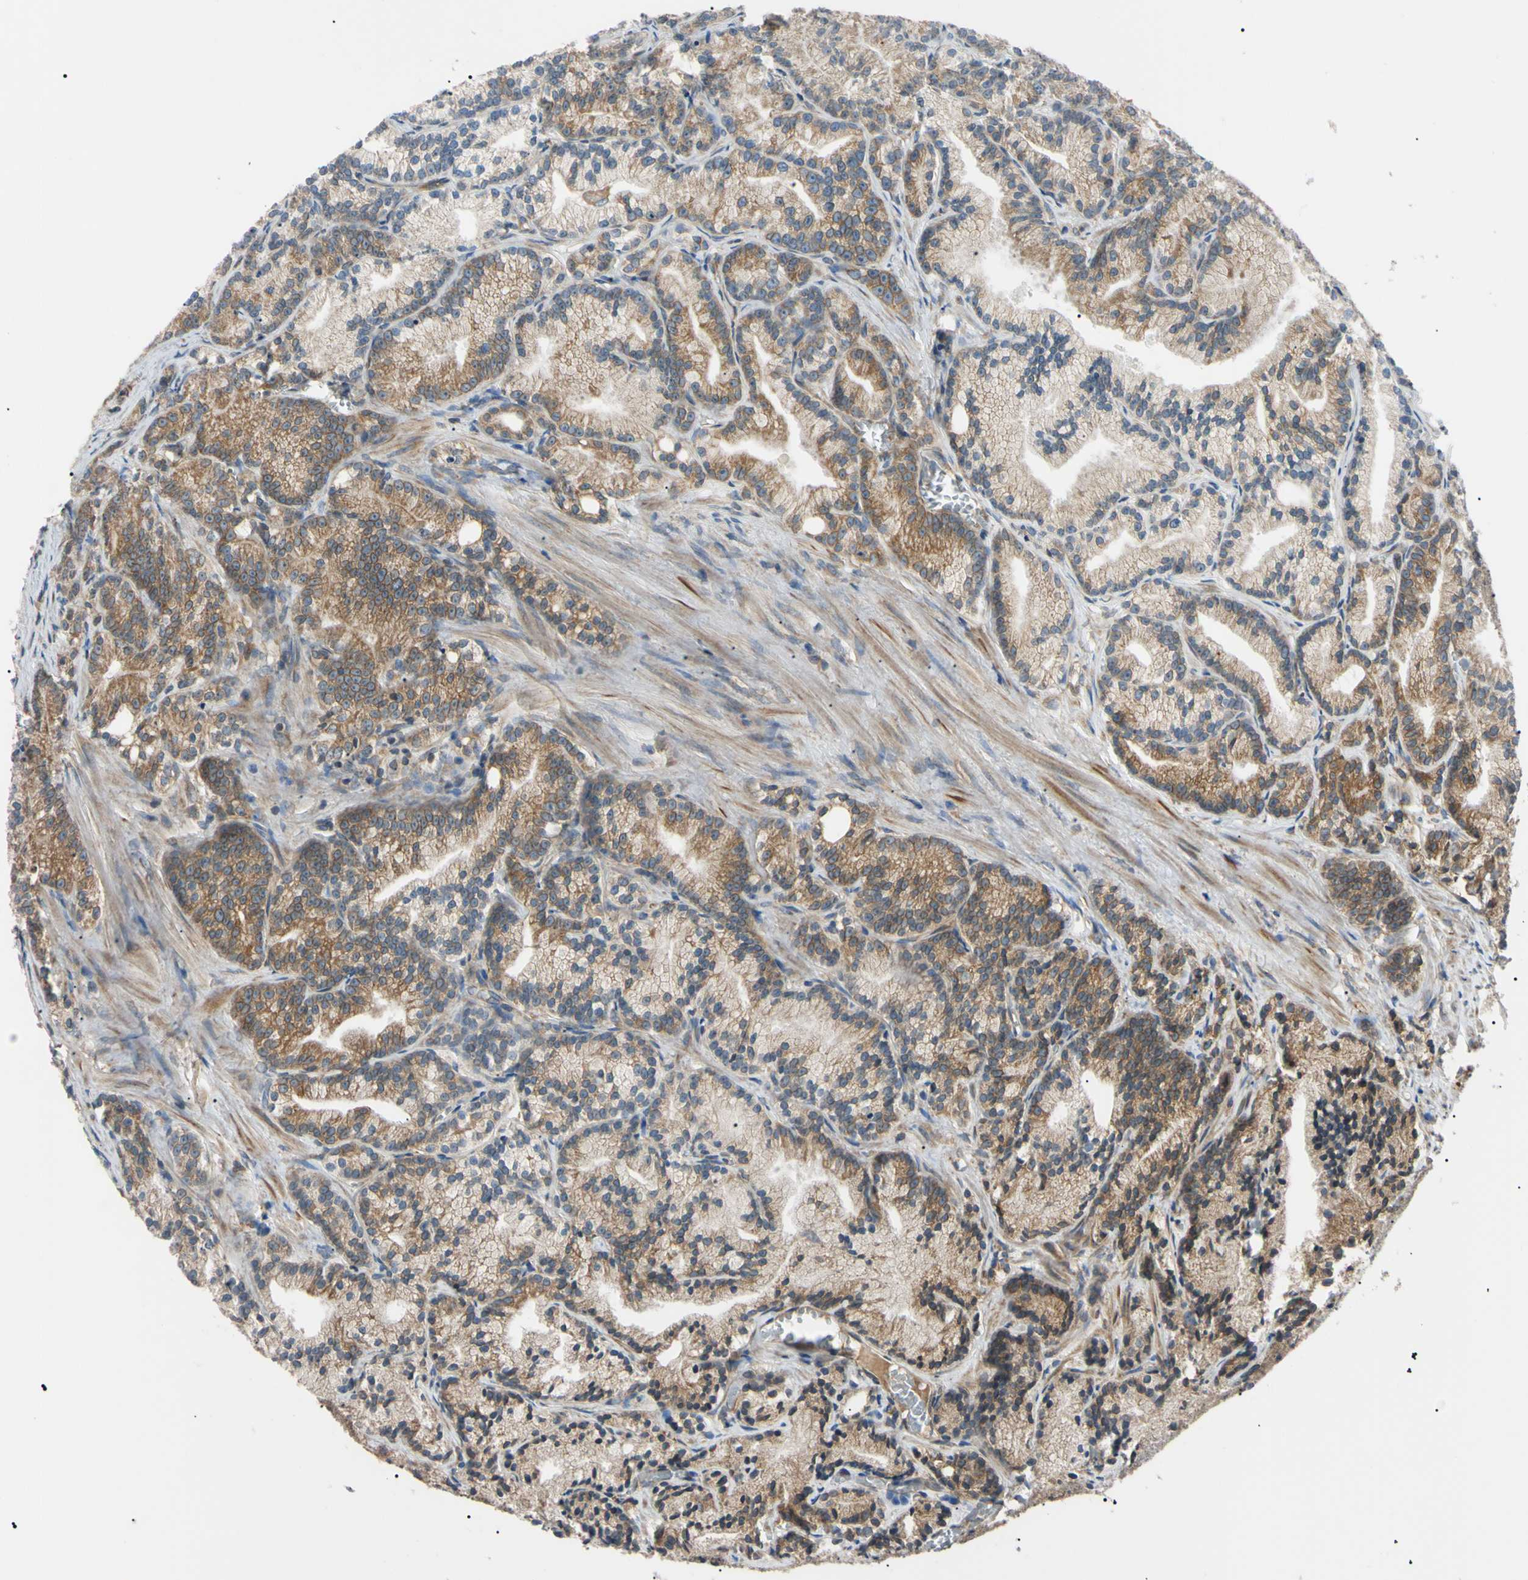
{"staining": {"intensity": "moderate", "quantity": ">75%", "location": "cytoplasmic/membranous"}, "tissue": "prostate cancer", "cell_type": "Tumor cells", "image_type": "cancer", "snomed": [{"axis": "morphology", "description": "Adenocarcinoma, Low grade"}, {"axis": "topography", "description": "Prostate"}], "caption": "Prostate cancer stained with a protein marker demonstrates moderate staining in tumor cells.", "gene": "VAPA", "patient": {"sex": "male", "age": 89}}